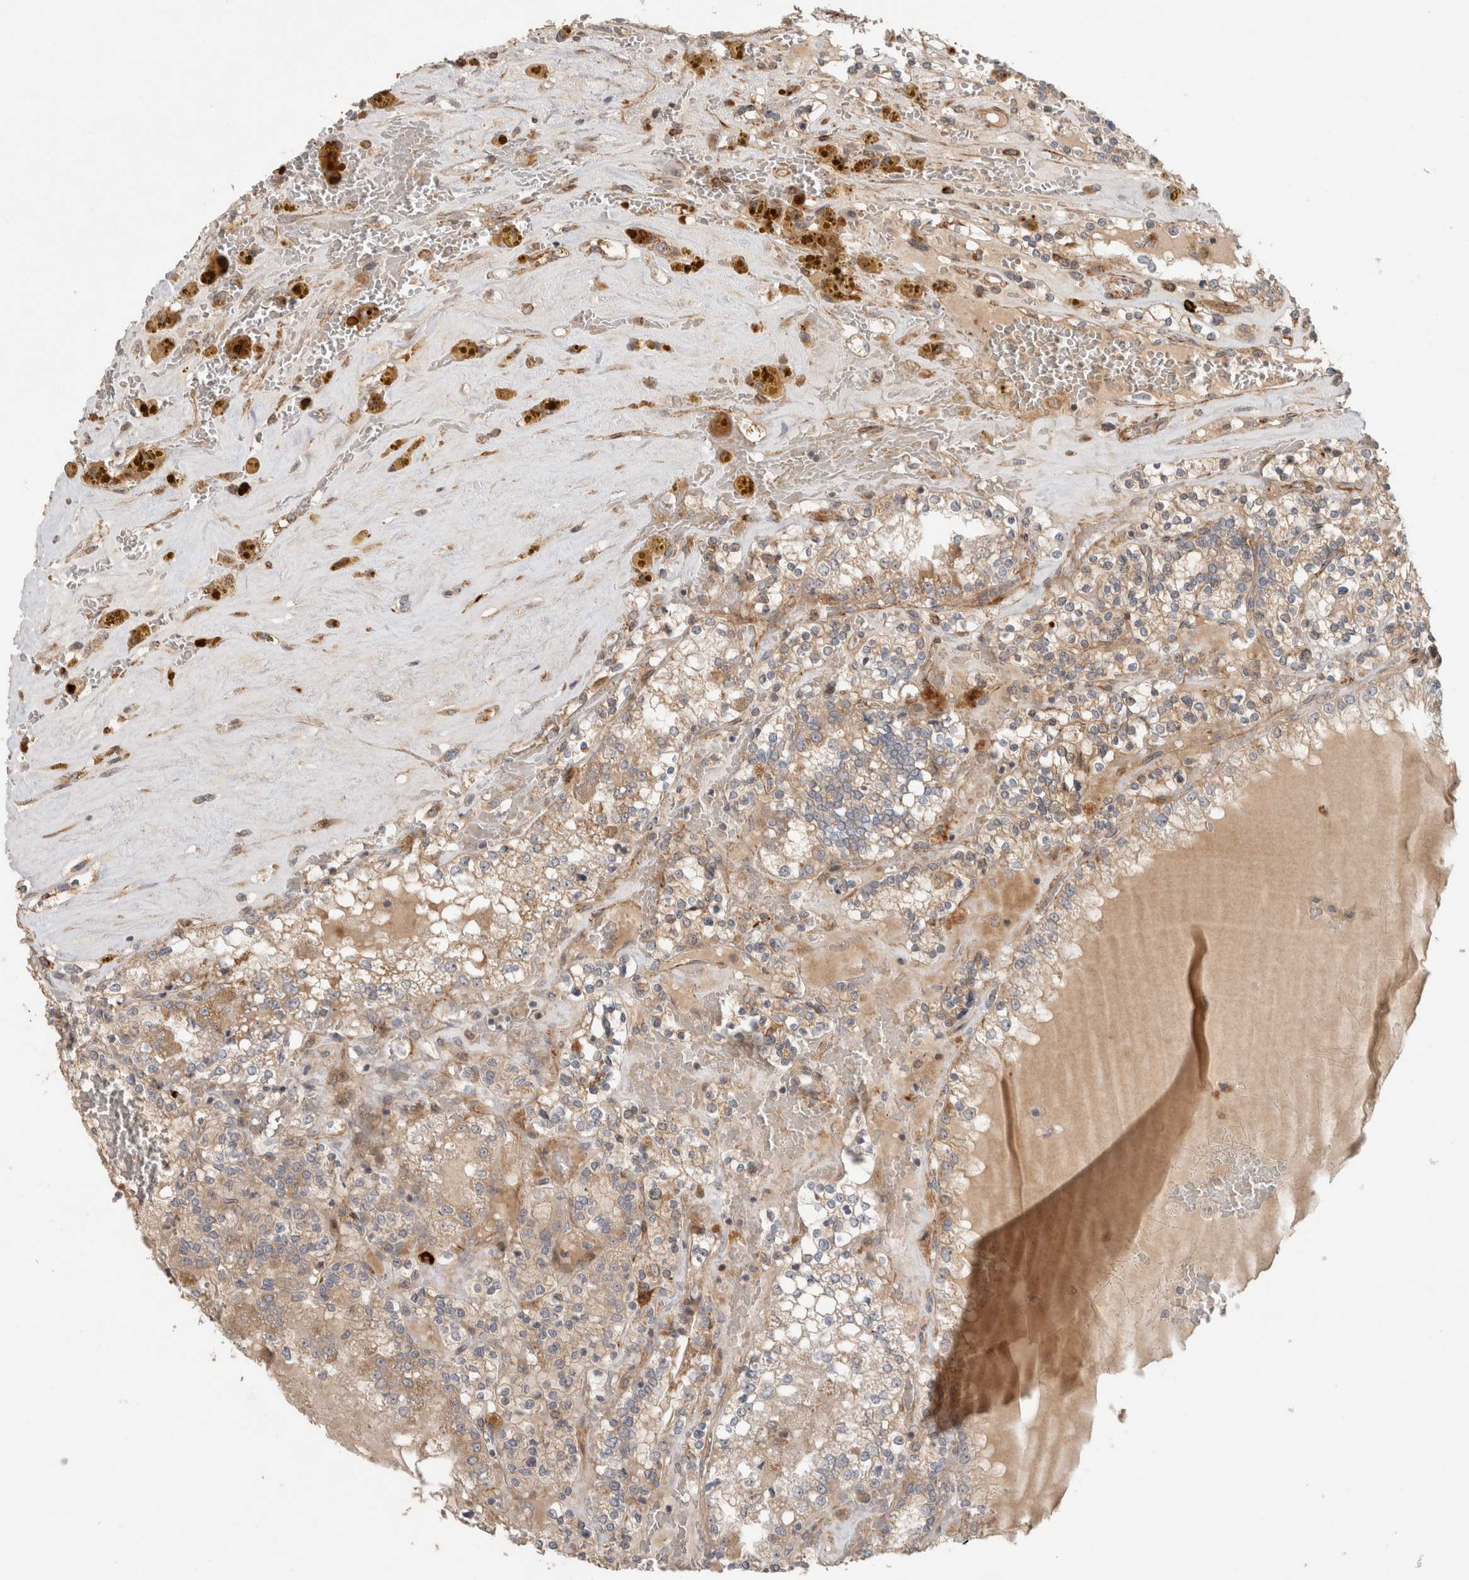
{"staining": {"intensity": "weak", "quantity": ">75%", "location": "cytoplasmic/membranous"}, "tissue": "renal cancer", "cell_type": "Tumor cells", "image_type": "cancer", "snomed": [{"axis": "morphology", "description": "Adenocarcinoma, NOS"}, {"axis": "topography", "description": "Kidney"}], "caption": "IHC (DAB (3,3'-diaminobenzidine)) staining of human renal cancer (adenocarcinoma) exhibits weak cytoplasmic/membranous protein staining in about >75% of tumor cells.", "gene": "SIPA1L2", "patient": {"sex": "female", "age": 56}}